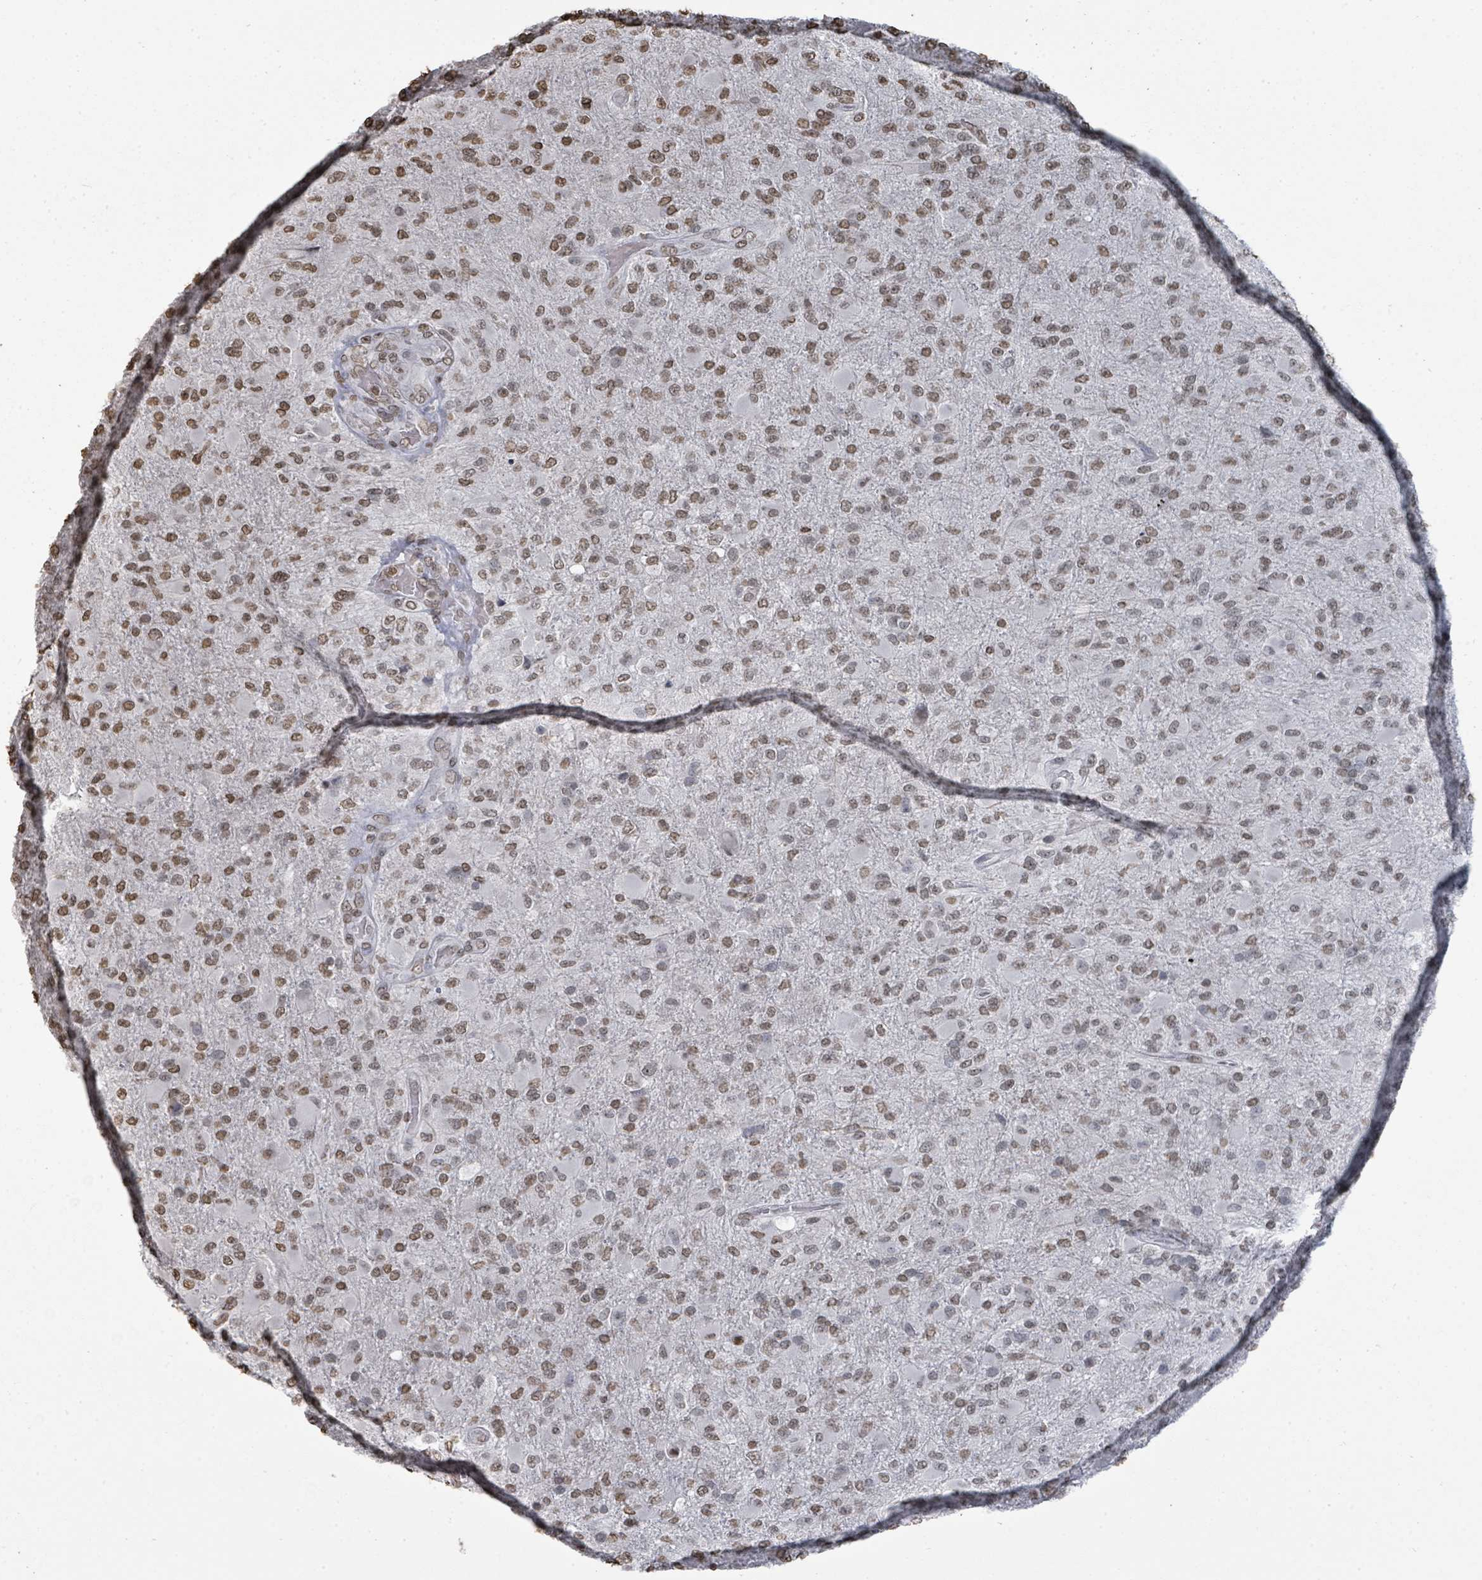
{"staining": {"intensity": "moderate", "quantity": ">75%", "location": "nuclear"}, "tissue": "glioma", "cell_type": "Tumor cells", "image_type": "cancer", "snomed": [{"axis": "morphology", "description": "Glioma, malignant, Low grade"}, {"axis": "topography", "description": "Brain"}], "caption": "Moderate nuclear positivity is identified in about >75% of tumor cells in malignant low-grade glioma.", "gene": "MRPS12", "patient": {"sex": "male", "age": 65}}